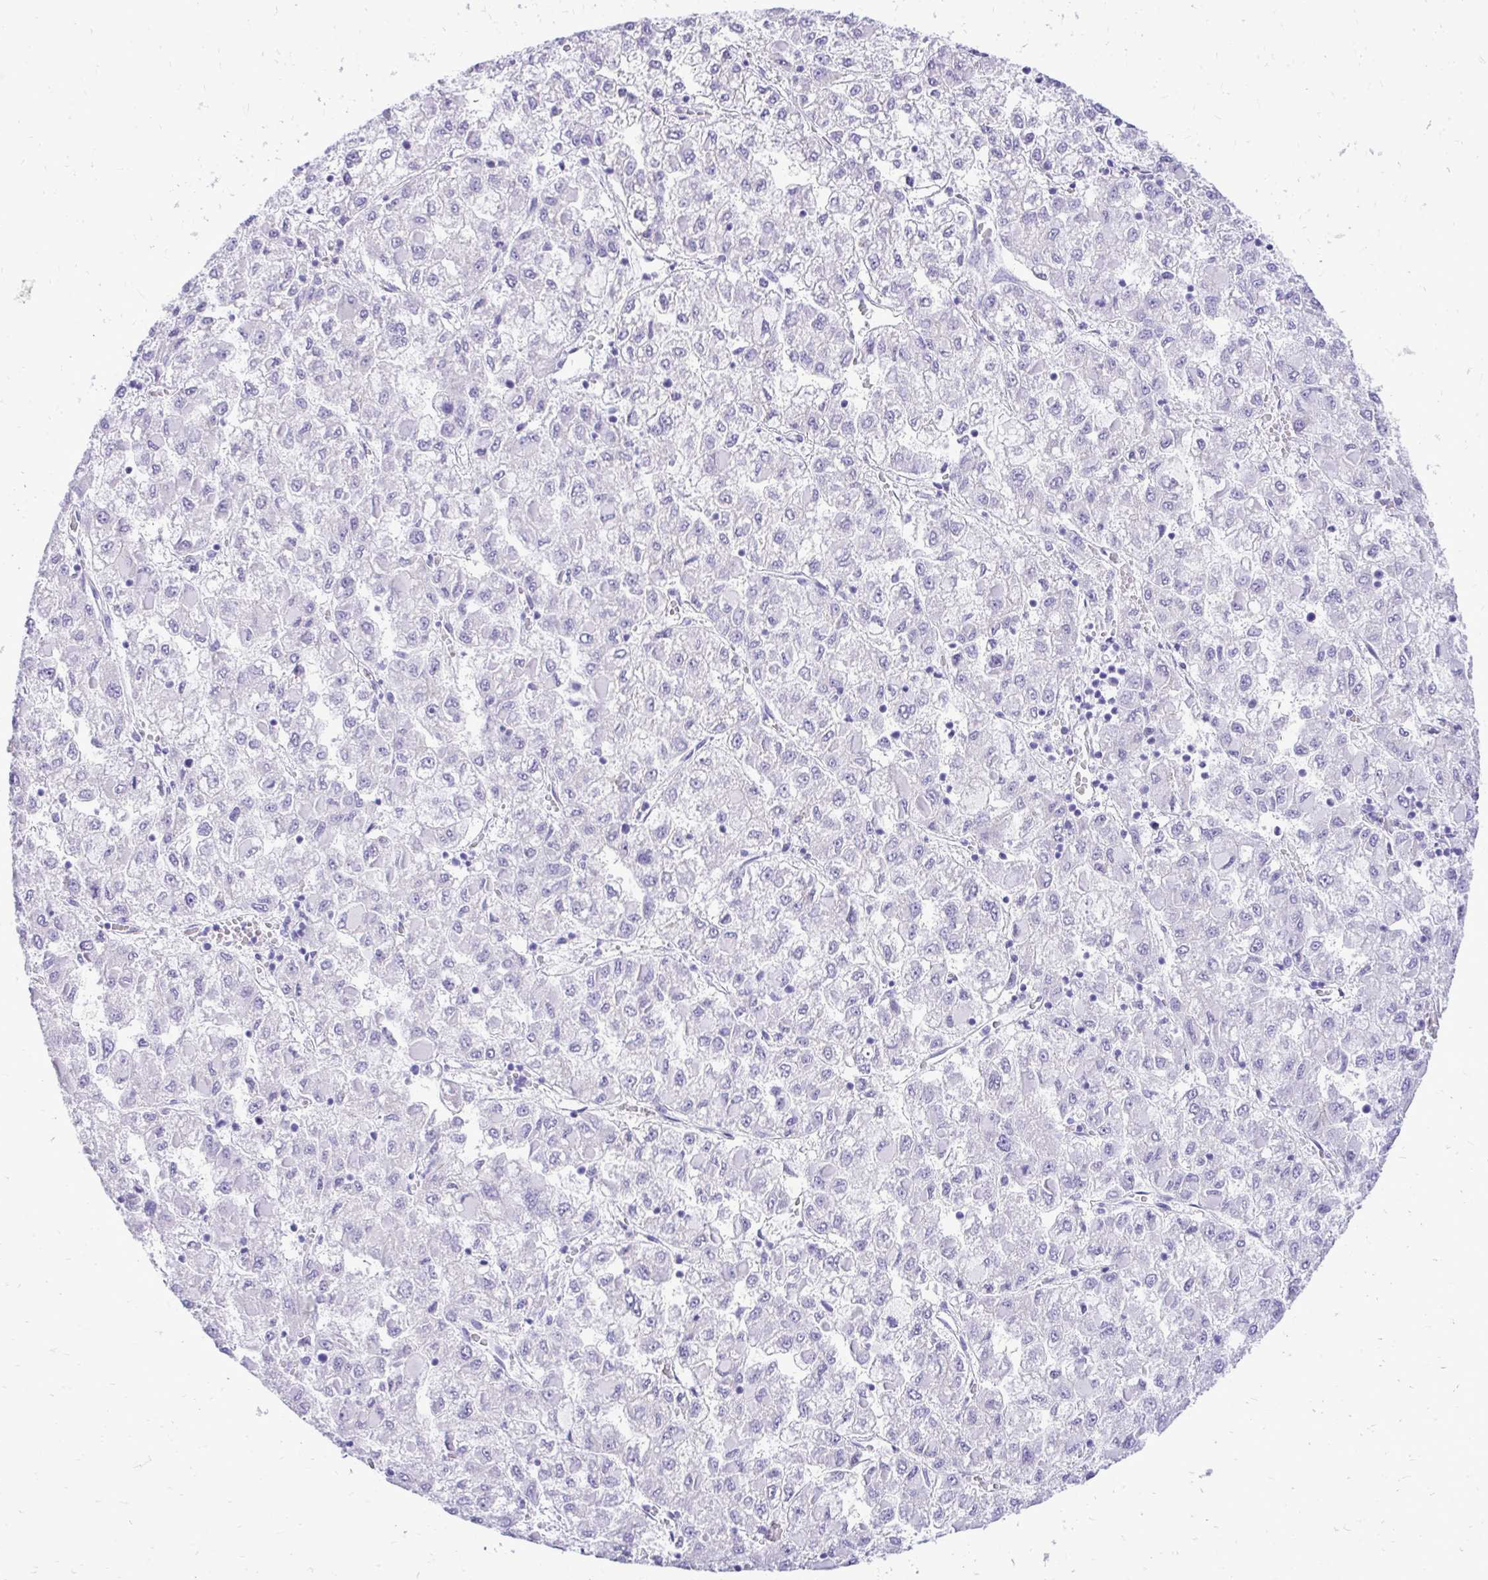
{"staining": {"intensity": "negative", "quantity": "none", "location": "none"}, "tissue": "liver cancer", "cell_type": "Tumor cells", "image_type": "cancer", "snomed": [{"axis": "morphology", "description": "Carcinoma, Hepatocellular, NOS"}, {"axis": "topography", "description": "Liver"}], "caption": "Micrograph shows no protein staining in tumor cells of hepatocellular carcinoma (liver) tissue. (Immunohistochemistry (ihc), brightfield microscopy, high magnification).", "gene": "ANKDD1B", "patient": {"sex": "male", "age": 40}}